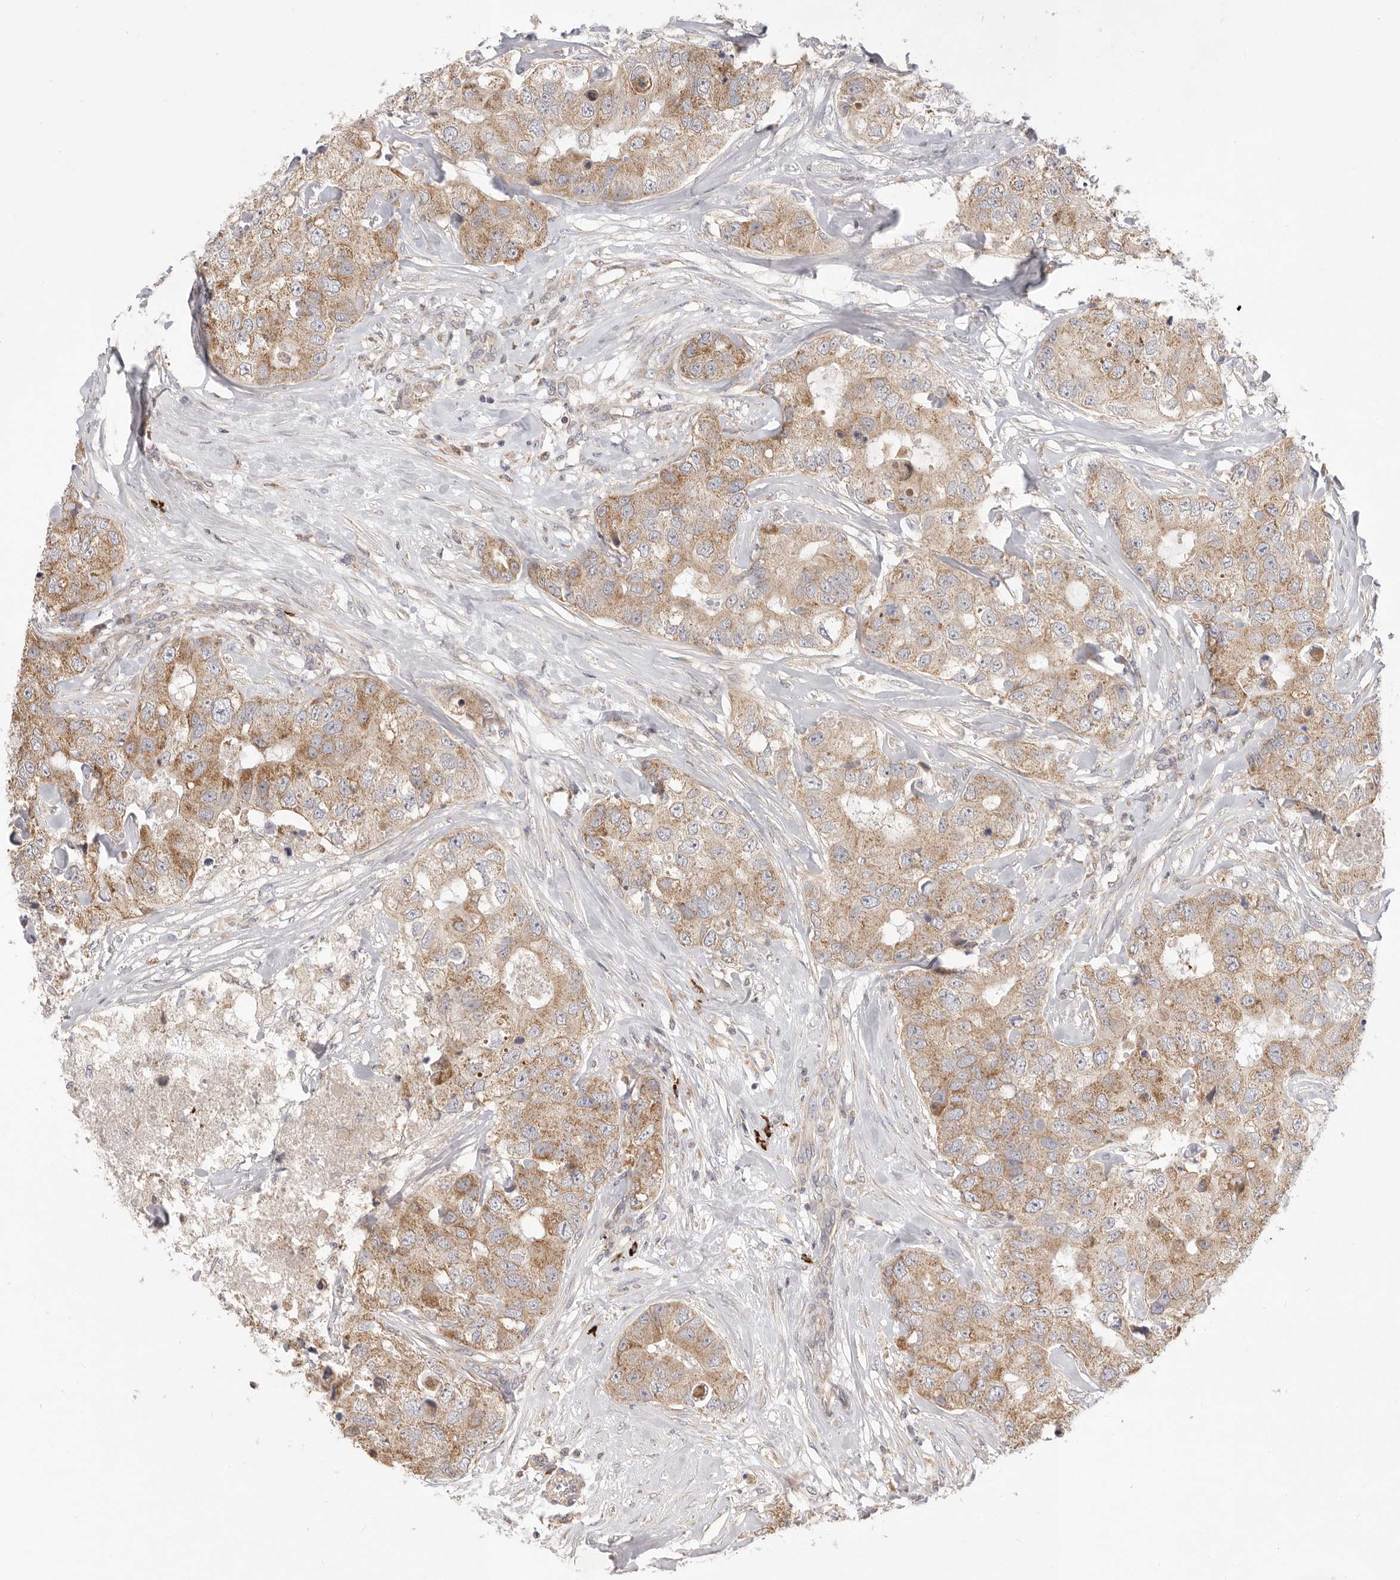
{"staining": {"intensity": "moderate", "quantity": ">75%", "location": "cytoplasmic/membranous"}, "tissue": "breast cancer", "cell_type": "Tumor cells", "image_type": "cancer", "snomed": [{"axis": "morphology", "description": "Duct carcinoma"}, {"axis": "topography", "description": "Breast"}], "caption": "Moderate cytoplasmic/membranous staining for a protein is present in approximately >75% of tumor cells of breast cancer using immunohistochemistry.", "gene": "USH1C", "patient": {"sex": "female", "age": 62}}